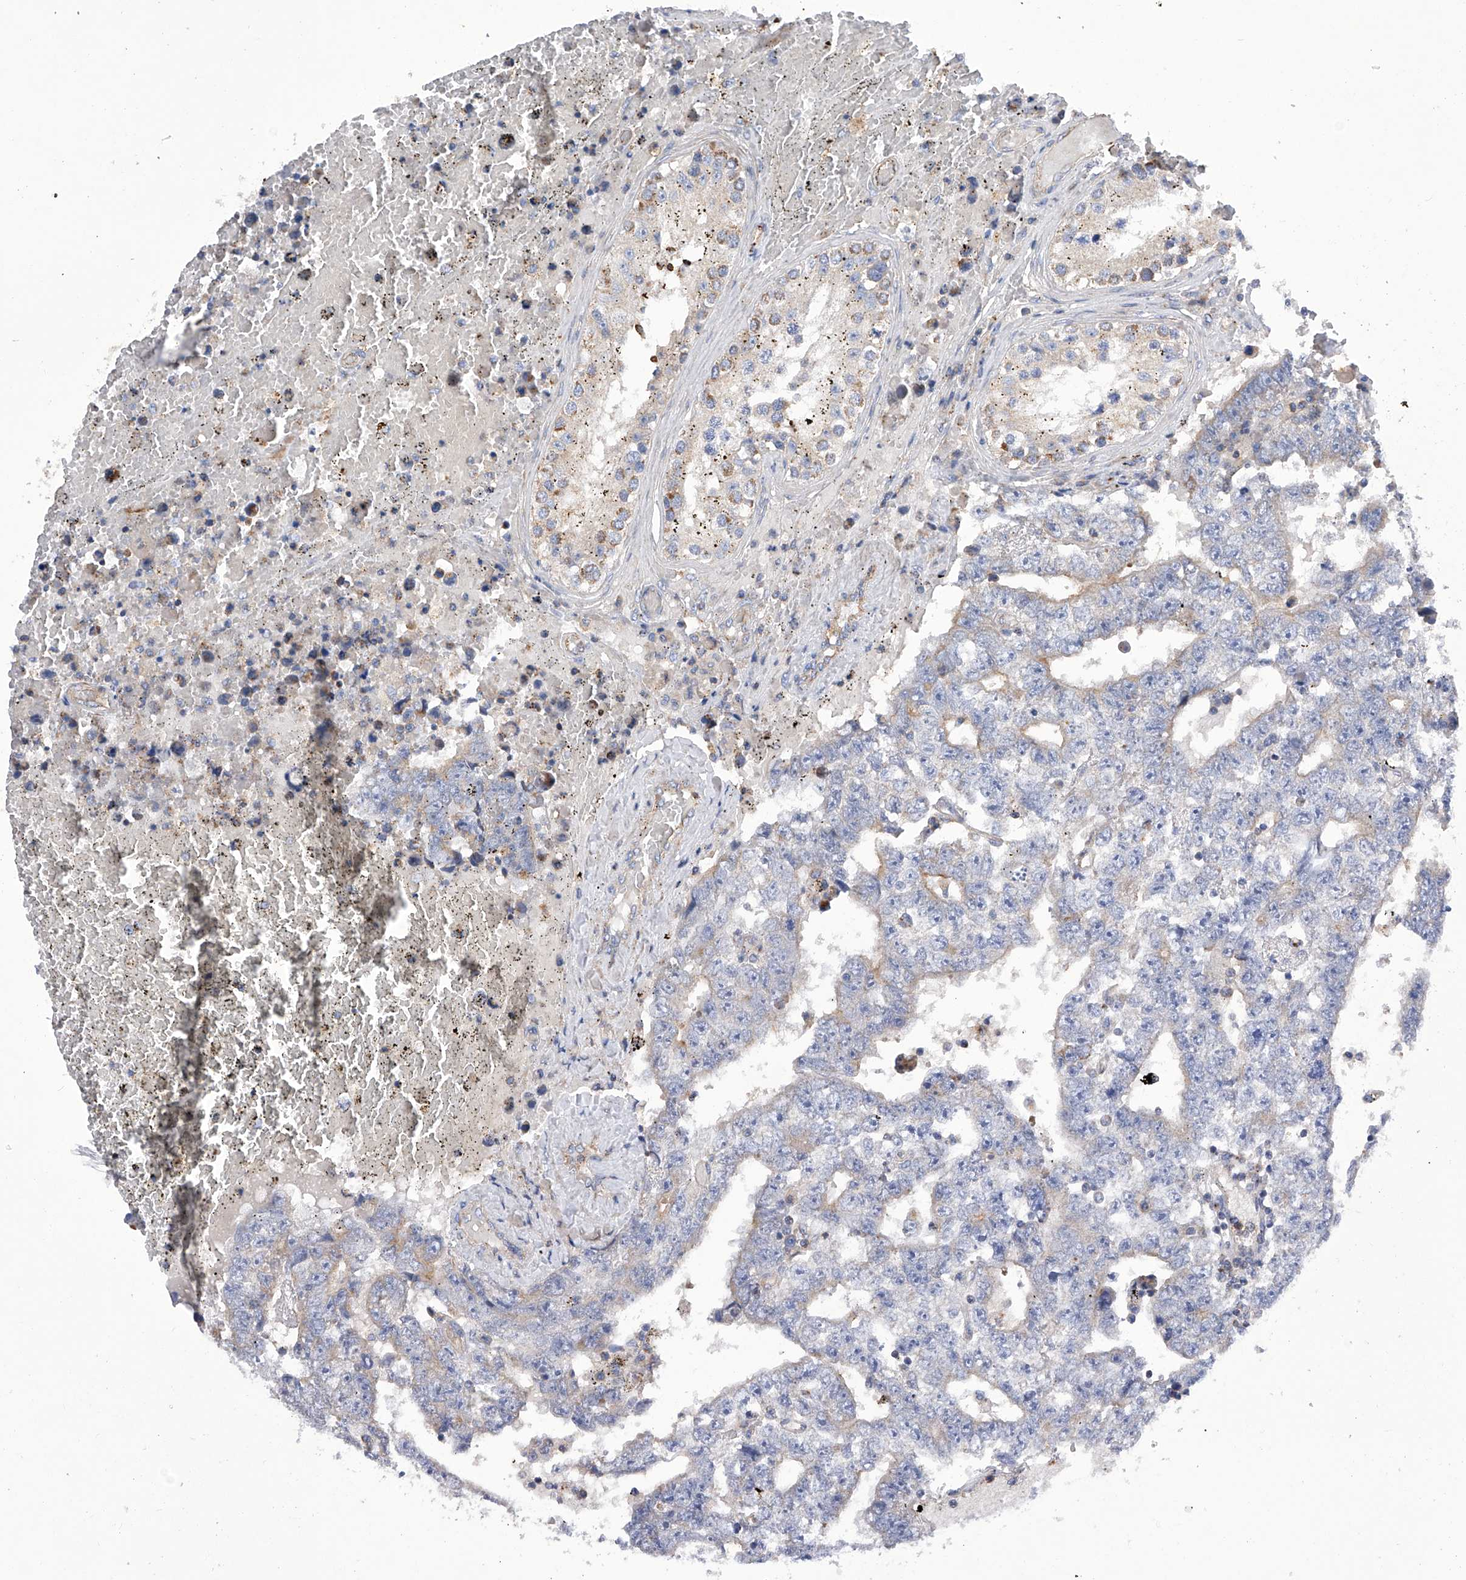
{"staining": {"intensity": "moderate", "quantity": "<25%", "location": "cytoplasmic/membranous"}, "tissue": "testis cancer", "cell_type": "Tumor cells", "image_type": "cancer", "snomed": [{"axis": "morphology", "description": "Carcinoma, Embryonal, NOS"}, {"axis": "topography", "description": "Testis"}], "caption": "This histopathology image shows testis embryonal carcinoma stained with immunohistochemistry to label a protein in brown. The cytoplasmic/membranous of tumor cells show moderate positivity for the protein. Nuclei are counter-stained blue.", "gene": "MLYCD", "patient": {"sex": "male", "age": 25}}